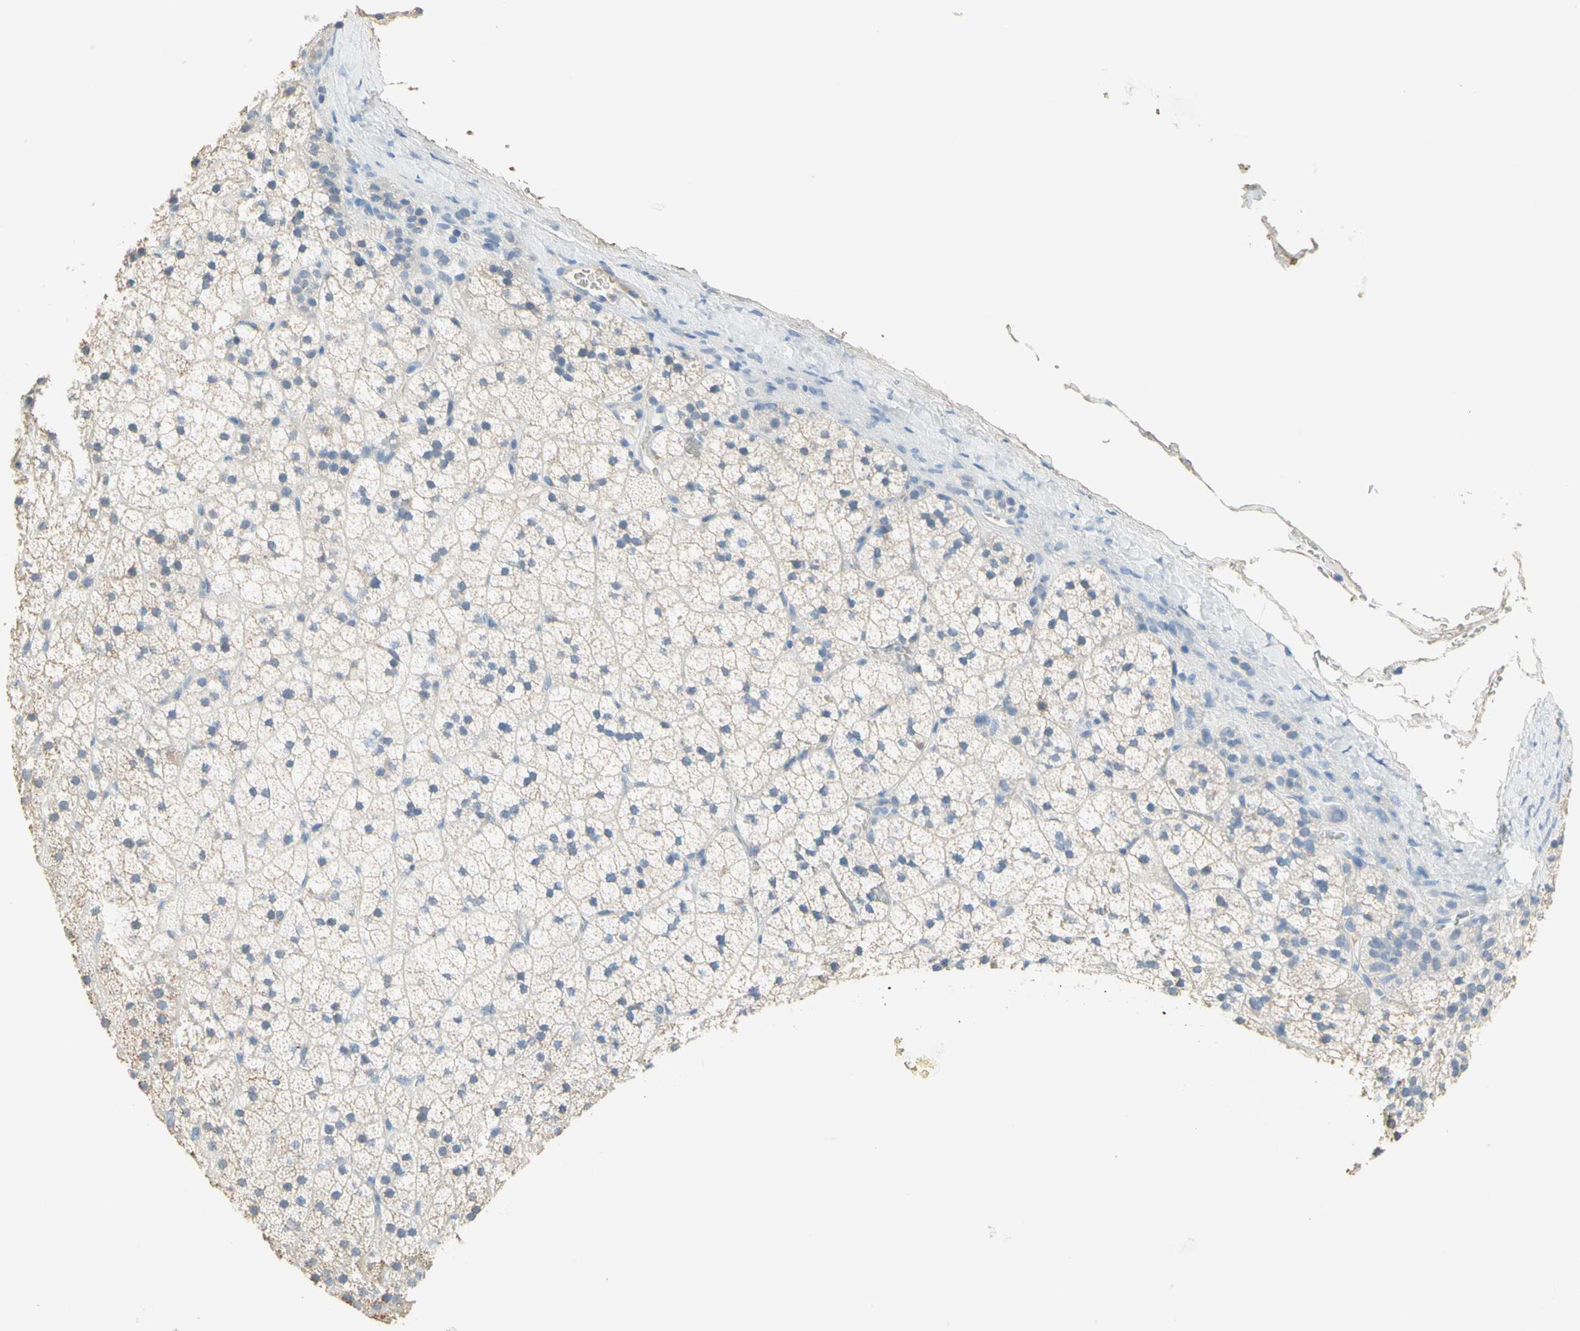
{"staining": {"intensity": "moderate", "quantity": "<25%", "location": "cytoplasmic/membranous"}, "tissue": "adrenal gland", "cell_type": "Glandular cells", "image_type": "normal", "snomed": [{"axis": "morphology", "description": "Normal tissue, NOS"}, {"axis": "topography", "description": "Adrenal gland"}], "caption": "Glandular cells demonstrate moderate cytoplasmic/membranous staining in approximately <25% of cells in benign adrenal gland.", "gene": "NECTIN4", "patient": {"sex": "male", "age": 35}}